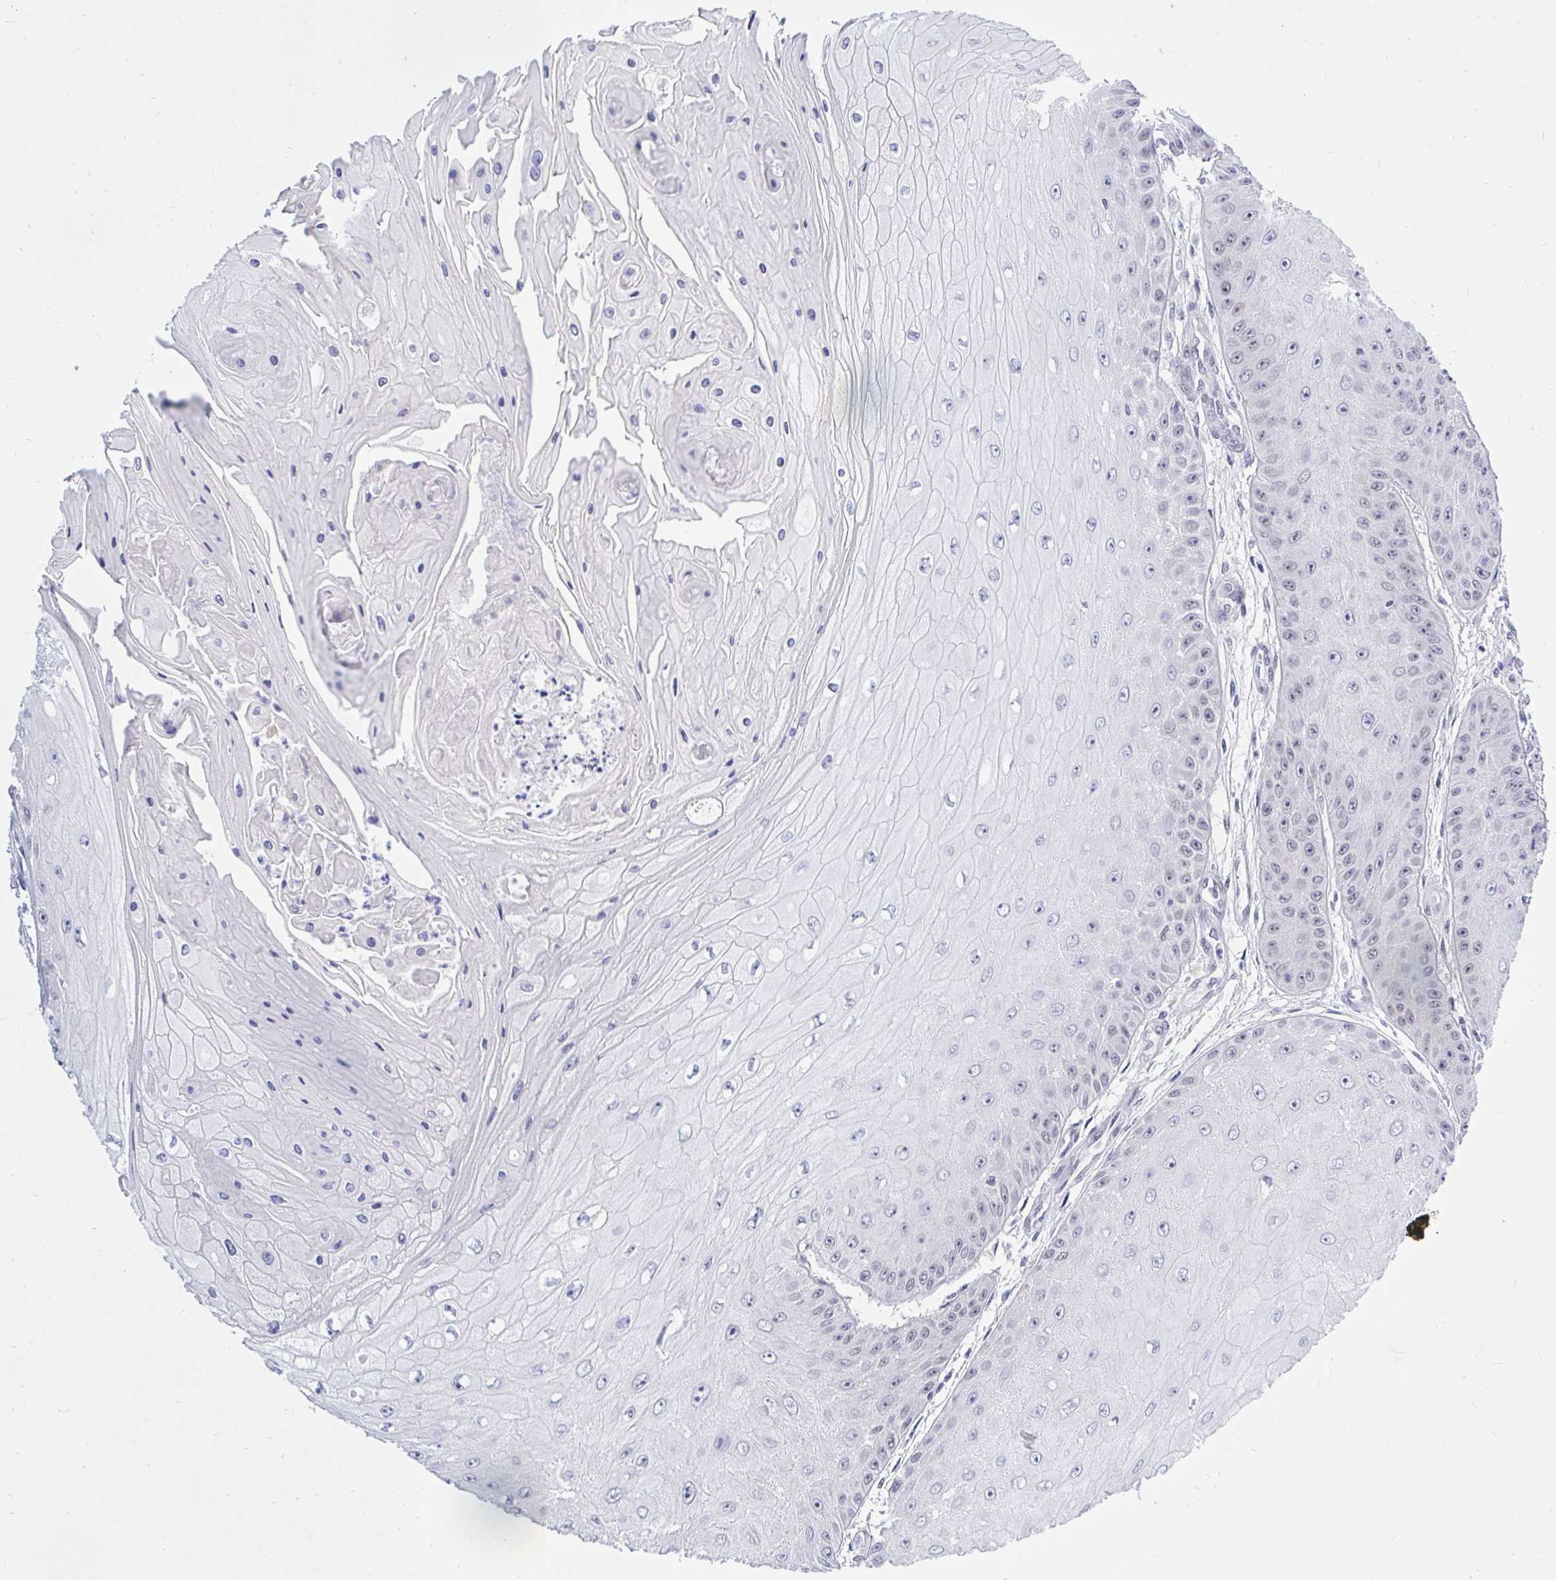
{"staining": {"intensity": "negative", "quantity": "none", "location": "none"}, "tissue": "skin cancer", "cell_type": "Tumor cells", "image_type": "cancer", "snomed": [{"axis": "morphology", "description": "Squamous cell carcinoma, NOS"}, {"axis": "topography", "description": "Skin"}], "caption": "Micrograph shows no significant protein staining in tumor cells of squamous cell carcinoma (skin).", "gene": "THOP1", "patient": {"sex": "male", "age": 70}}